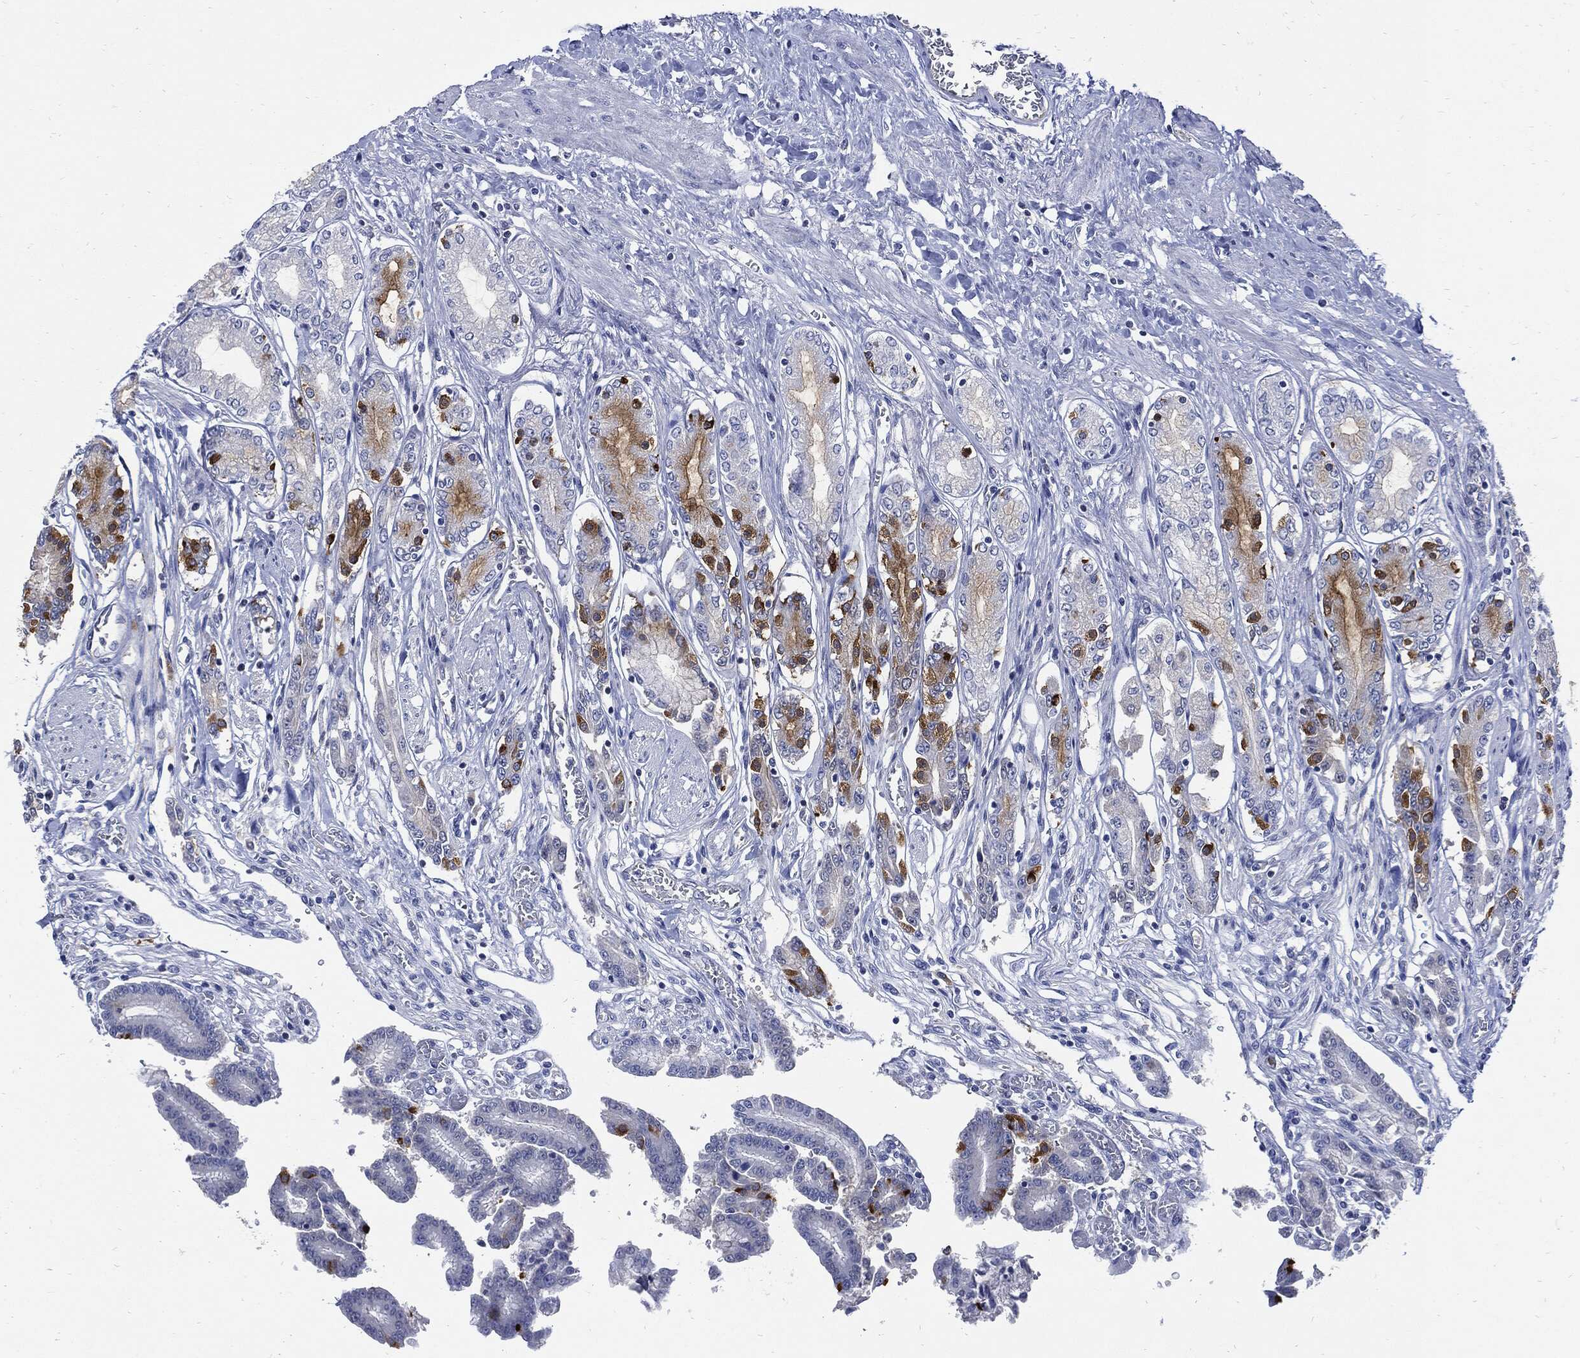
{"staining": {"intensity": "strong", "quantity": "<25%", "location": "cytoplasmic/membranous"}, "tissue": "stomach", "cell_type": "Glandular cells", "image_type": "normal", "snomed": [{"axis": "morphology", "description": "Normal tissue, NOS"}, {"axis": "morphology", "description": "Adenocarcinoma, NOS"}, {"axis": "morphology", "description": "Adenocarcinoma, High grade"}, {"axis": "topography", "description": "Stomach, upper"}, {"axis": "topography", "description": "Stomach"}], "caption": "Brown immunohistochemical staining in unremarkable stomach shows strong cytoplasmic/membranous expression in approximately <25% of glandular cells.", "gene": "CPE", "patient": {"sex": "female", "age": 65}}